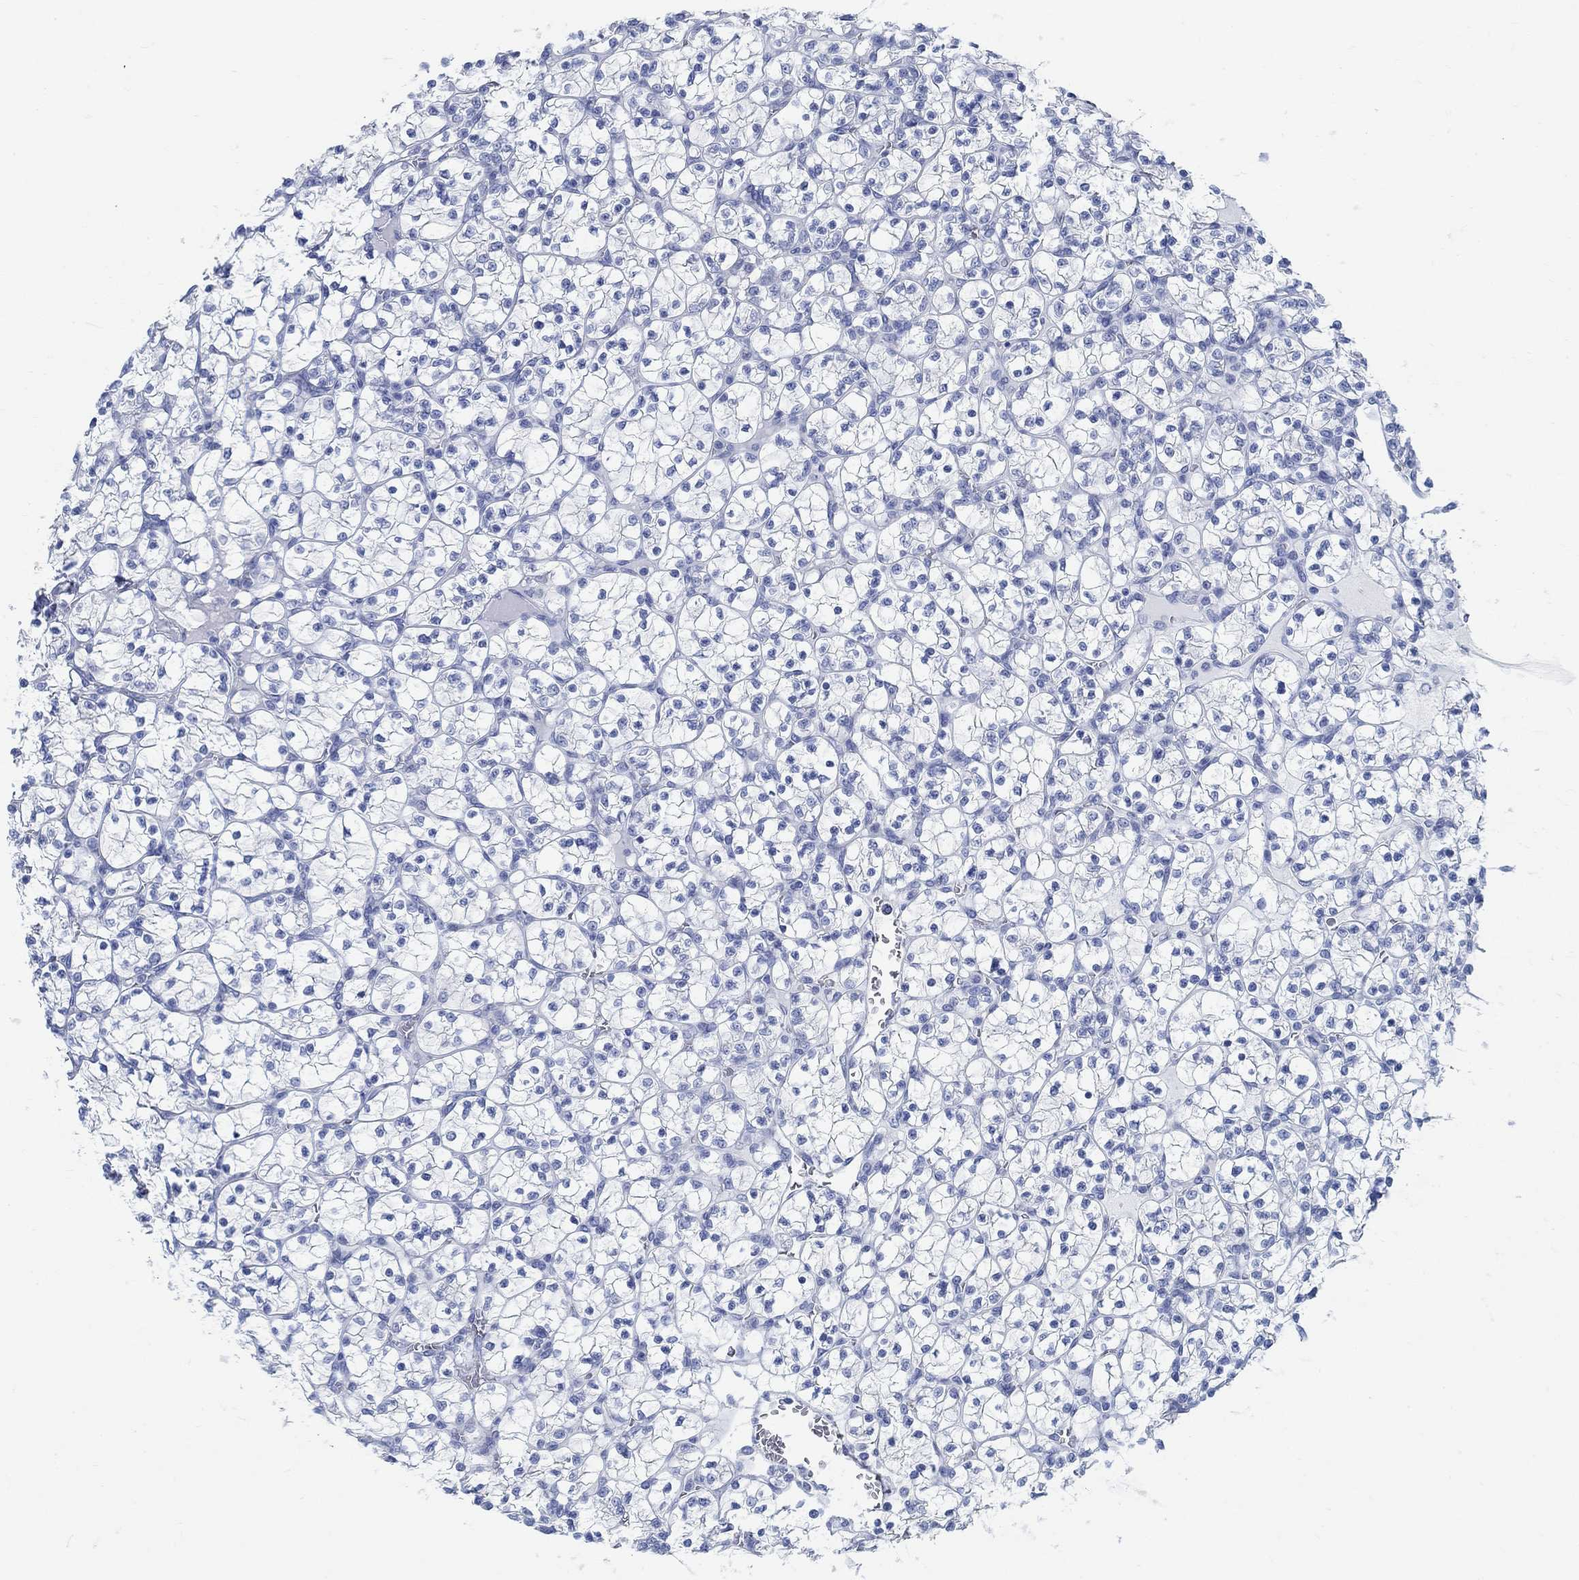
{"staining": {"intensity": "negative", "quantity": "none", "location": "none"}, "tissue": "renal cancer", "cell_type": "Tumor cells", "image_type": "cancer", "snomed": [{"axis": "morphology", "description": "Adenocarcinoma, NOS"}, {"axis": "topography", "description": "Kidney"}], "caption": "This is an IHC histopathology image of human adenocarcinoma (renal). There is no staining in tumor cells.", "gene": "RBM20", "patient": {"sex": "female", "age": 89}}